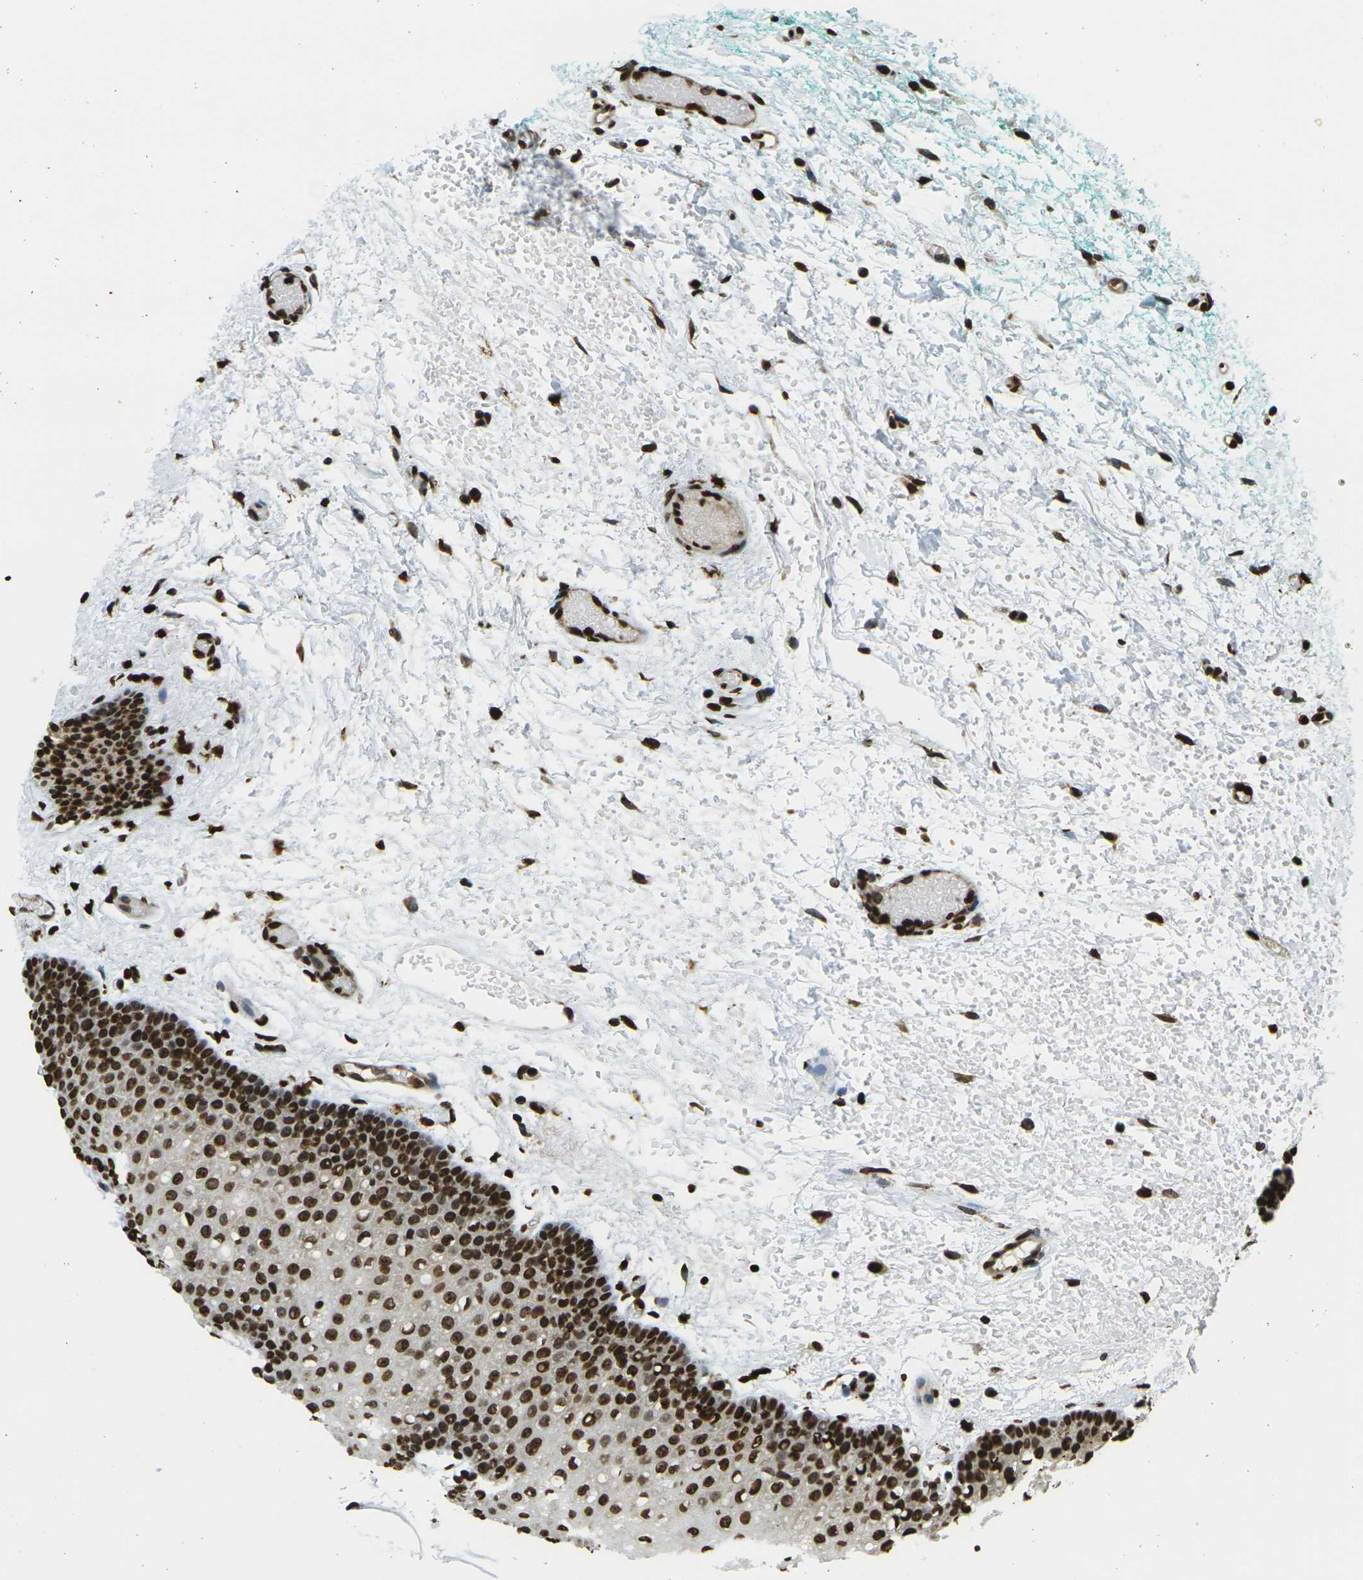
{"staining": {"intensity": "strong", "quantity": ">75%", "location": "nuclear"}, "tissue": "oral mucosa", "cell_type": "Squamous epithelial cells", "image_type": "normal", "snomed": [{"axis": "morphology", "description": "Normal tissue, NOS"}, {"axis": "morphology", "description": "Squamous cell carcinoma, NOS"}, {"axis": "topography", "description": "Oral tissue"}, {"axis": "topography", "description": "Salivary gland"}, {"axis": "topography", "description": "Head-Neck"}], "caption": "This is an image of immunohistochemistry (IHC) staining of benign oral mucosa, which shows strong expression in the nuclear of squamous epithelial cells.", "gene": "H1", "patient": {"sex": "female", "age": 62}}